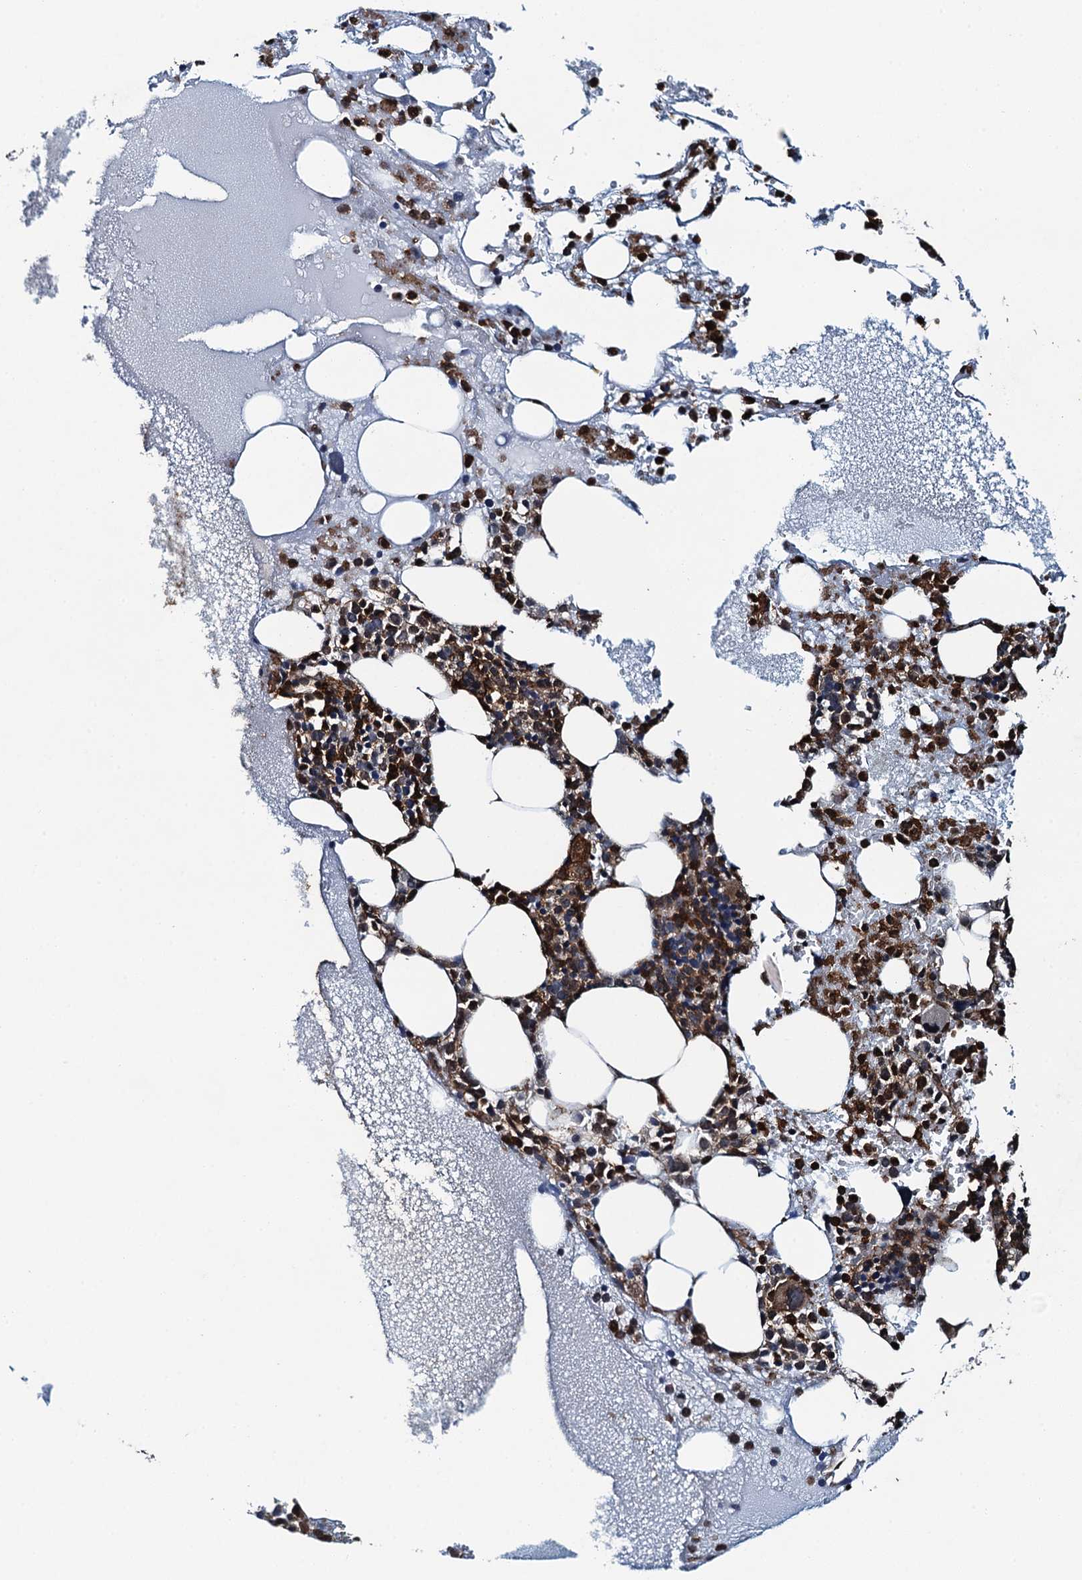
{"staining": {"intensity": "strong", "quantity": "25%-75%", "location": "cytoplasmic/membranous"}, "tissue": "bone marrow", "cell_type": "Hematopoietic cells", "image_type": "normal", "snomed": [{"axis": "morphology", "description": "Normal tissue, NOS"}, {"axis": "topography", "description": "Bone marrow"}], "caption": "This is a photomicrograph of IHC staining of normal bone marrow, which shows strong staining in the cytoplasmic/membranous of hematopoietic cells.", "gene": "WHAMM", "patient": {"sex": "male", "age": 61}}